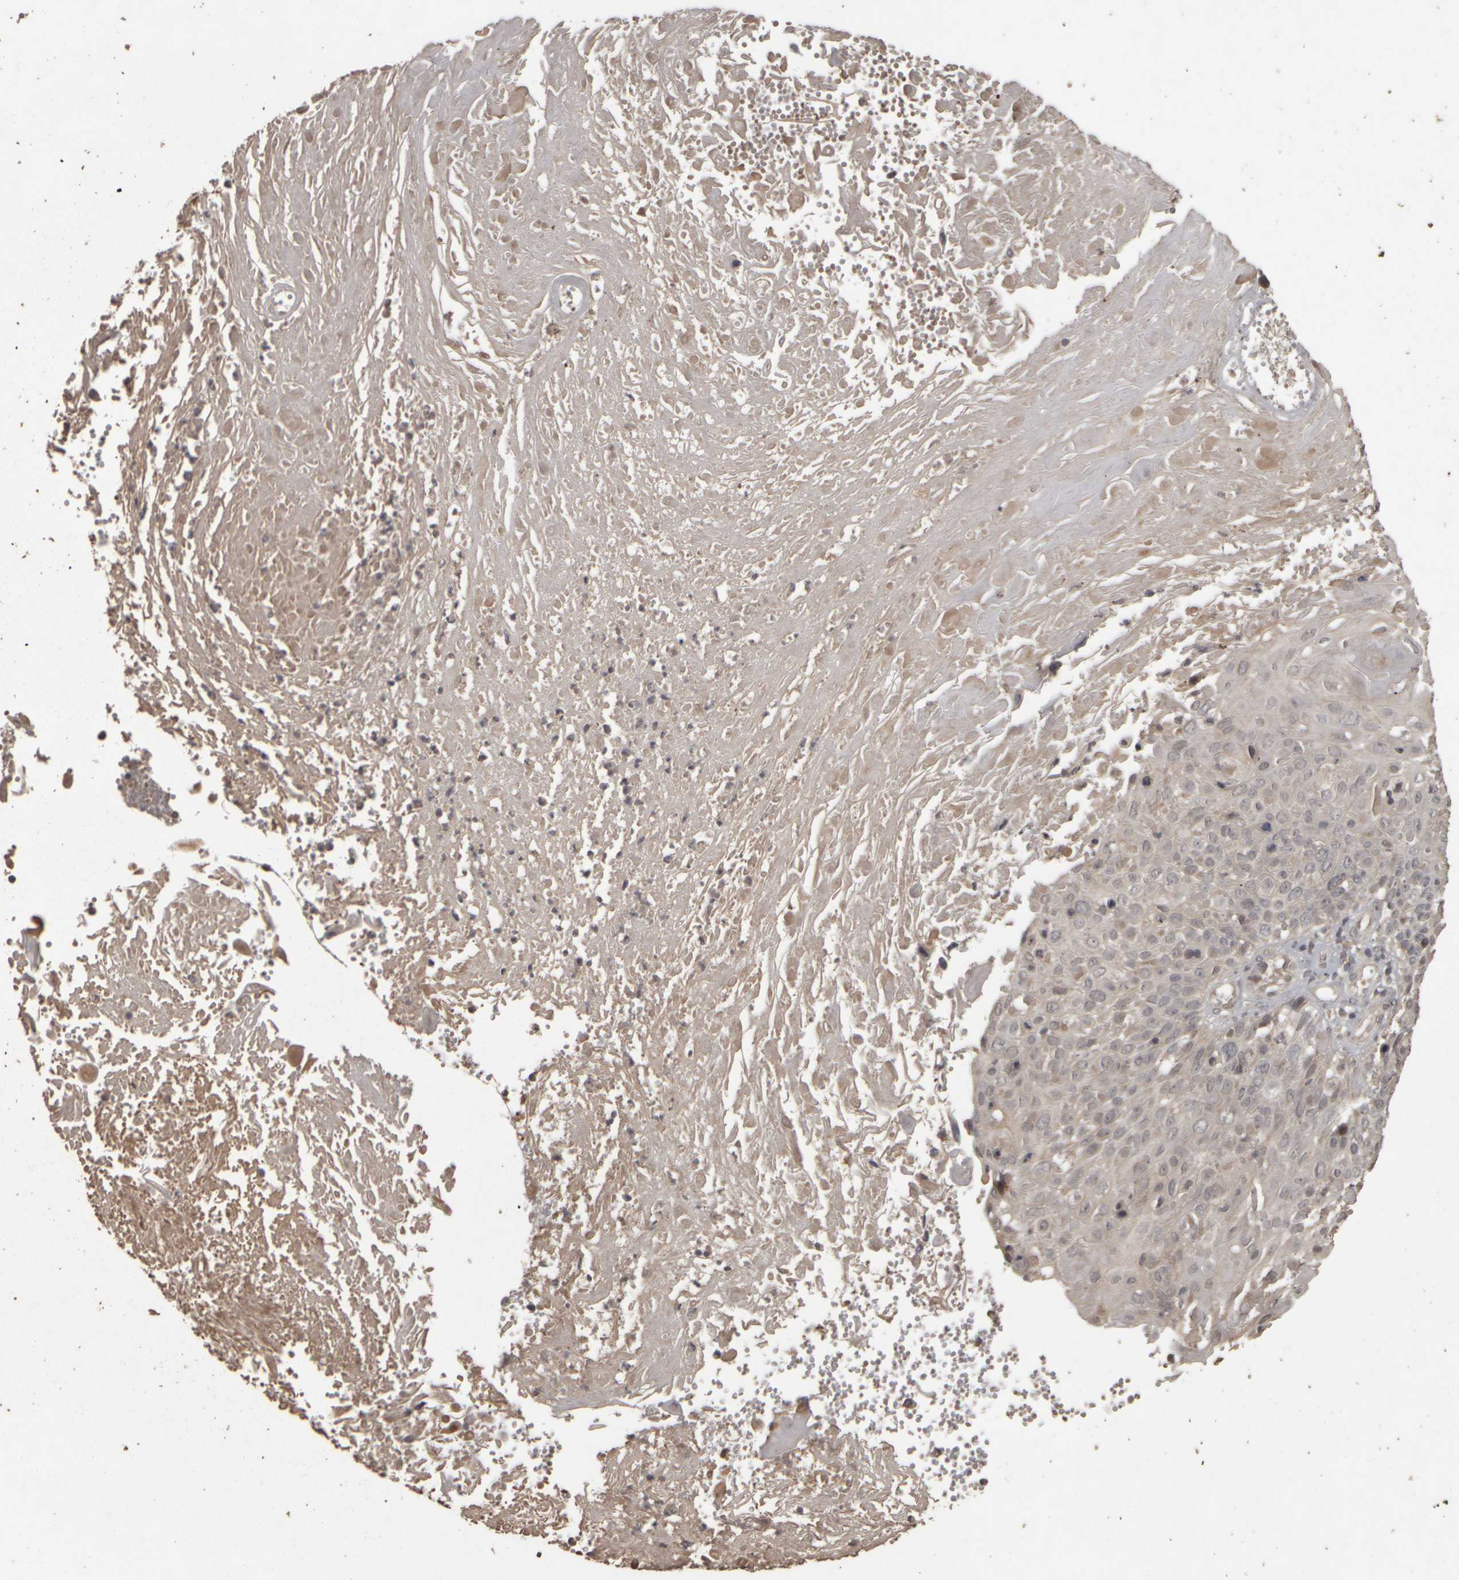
{"staining": {"intensity": "negative", "quantity": "none", "location": "none"}, "tissue": "cervical cancer", "cell_type": "Tumor cells", "image_type": "cancer", "snomed": [{"axis": "morphology", "description": "Squamous cell carcinoma, NOS"}, {"axis": "topography", "description": "Cervix"}], "caption": "Immunohistochemistry (IHC) micrograph of neoplastic tissue: human cervical cancer stained with DAB (3,3'-diaminobenzidine) reveals no significant protein positivity in tumor cells.", "gene": "ACO1", "patient": {"sex": "female", "age": 74}}